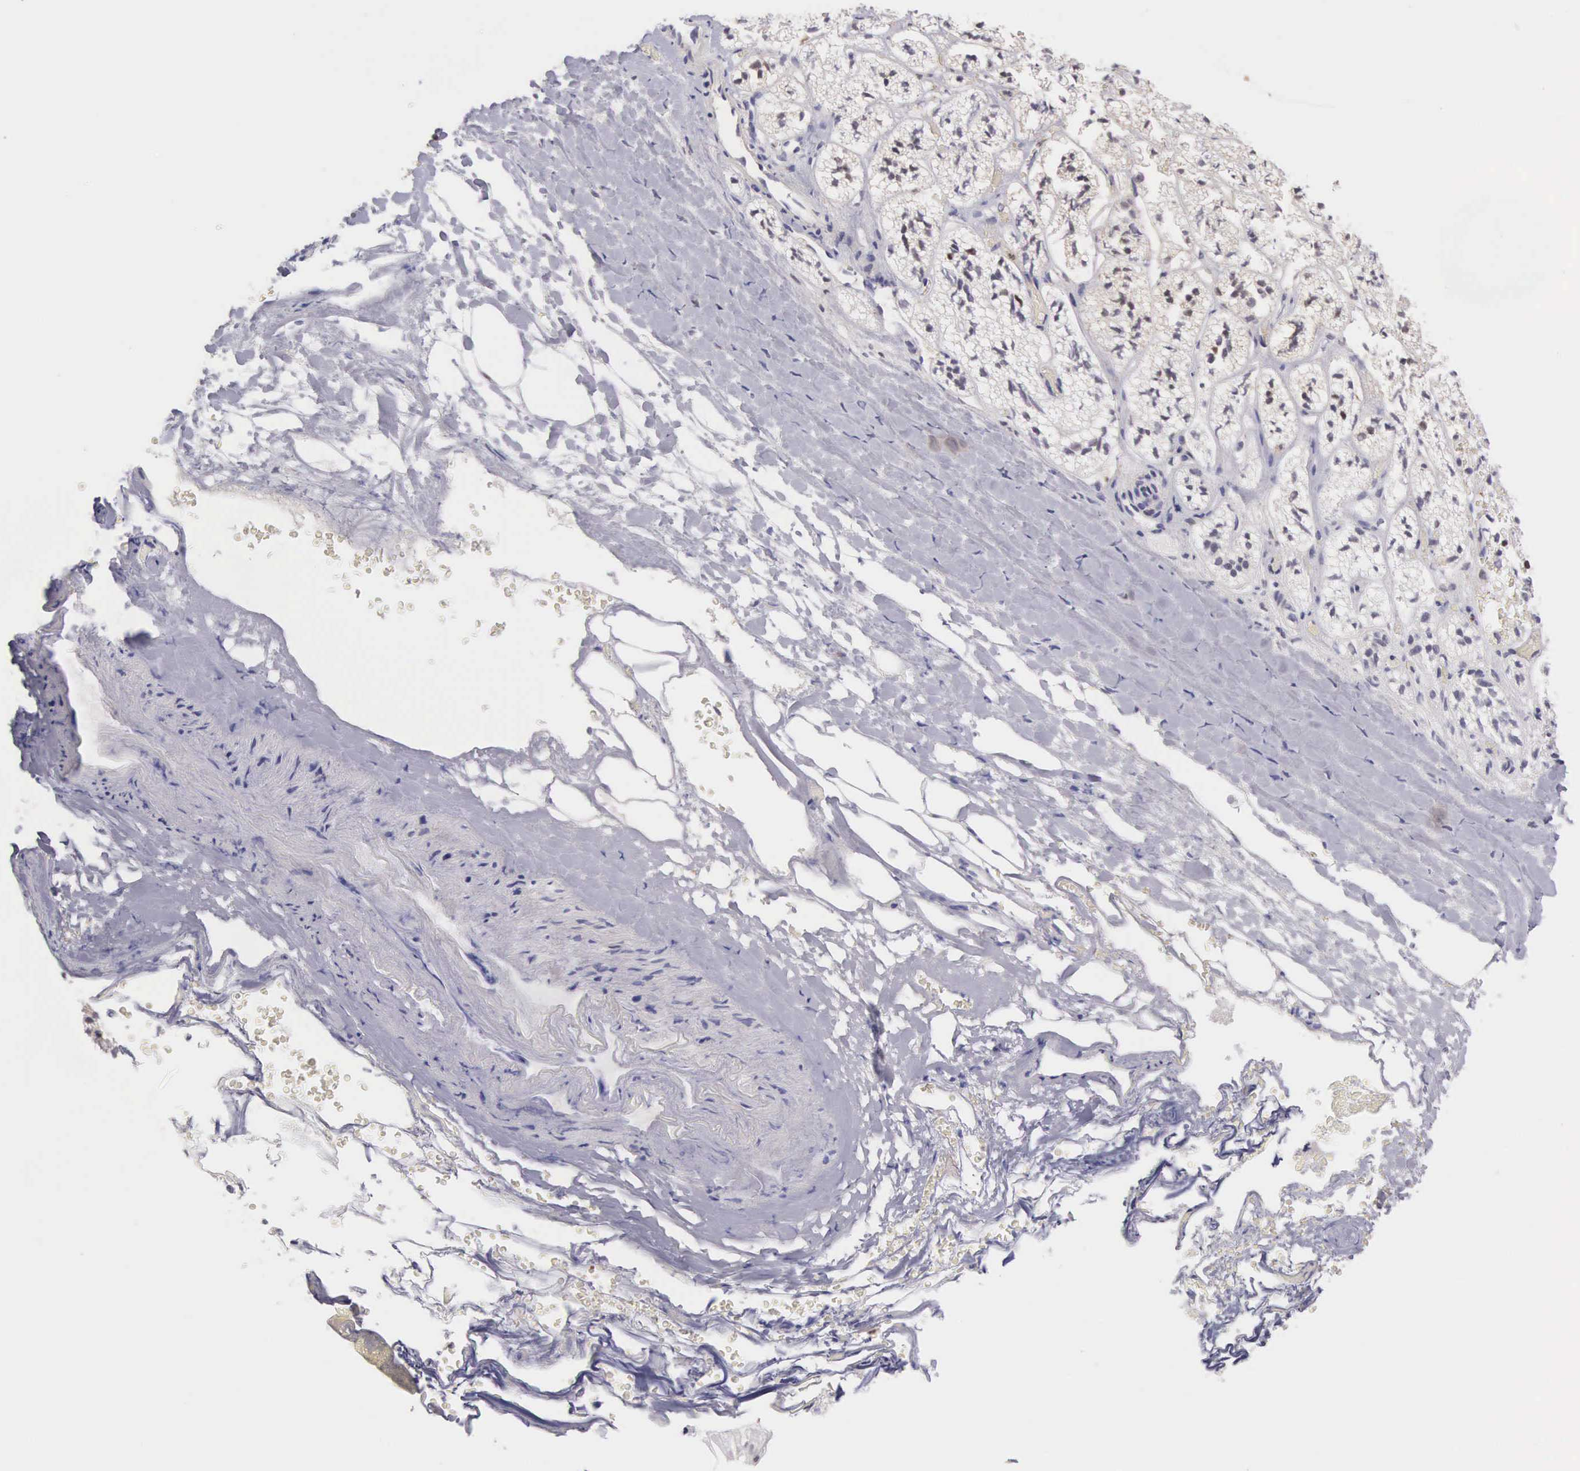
{"staining": {"intensity": "moderate", "quantity": "25%-75%", "location": "nuclear"}, "tissue": "adrenal gland", "cell_type": "Glandular cells", "image_type": "normal", "snomed": [{"axis": "morphology", "description": "Normal tissue, NOS"}, {"axis": "topography", "description": "Adrenal gland"}], "caption": "Immunohistochemical staining of unremarkable human adrenal gland exhibits 25%-75% levels of moderate nuclear protein positivity in about 25%-75% of glandular cells.", "gene": "GRK3", "patient": {"sex": "male", "age": 53}}